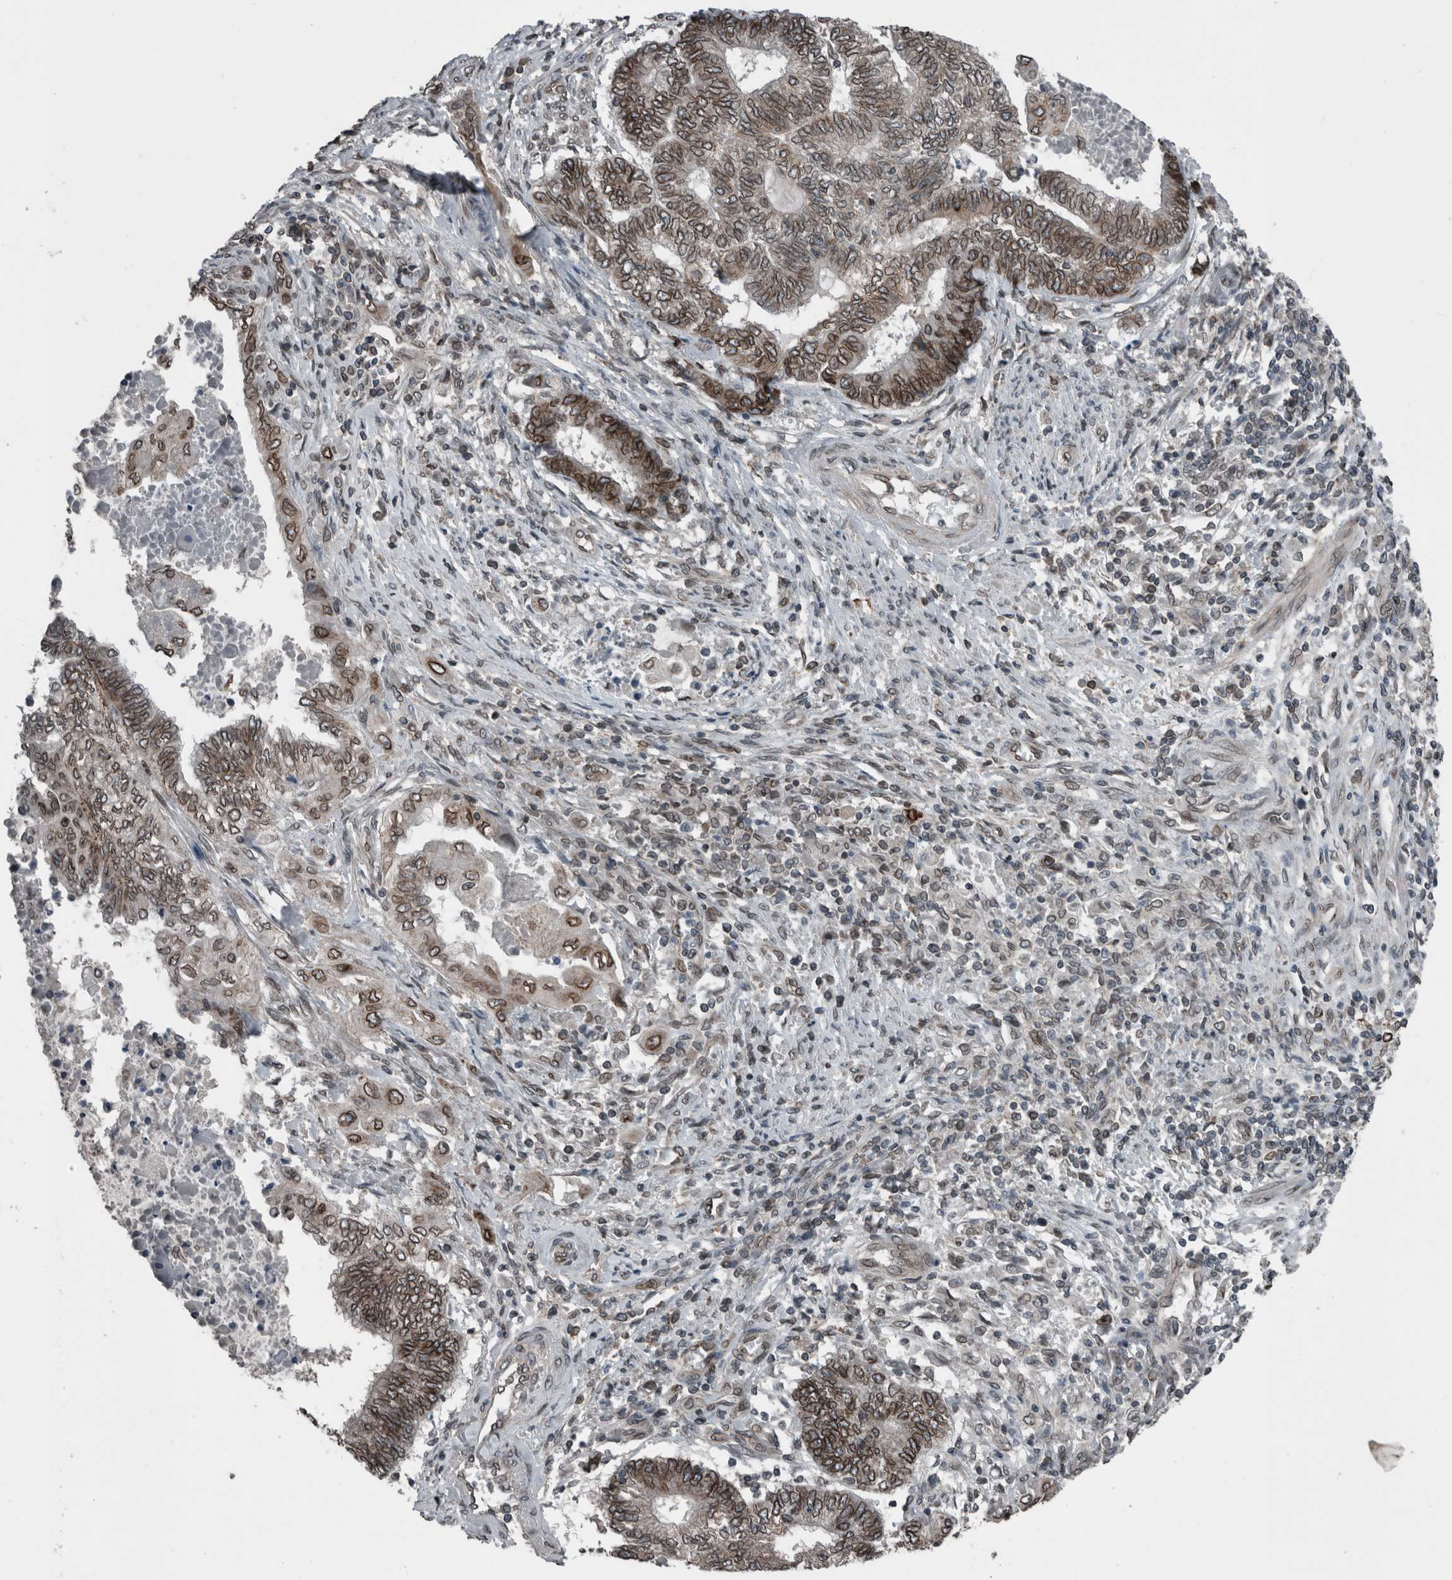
{"staining": {"intensity": "moderate", "quantity": ">75%", "location": "cytoplasmic/membranous,nuclear"}, "tissue": "endometrial cancer", "cell_type": "Tumor cells", "image_type": "cancer", "snomed": [{"axis": "morphology", "description": "Adenocarcinoma, NOS"}, {"axis": "topography", "description": "Uterus"}, {"axis": "topography", "description": "Endometrium"}], "caption": "Moderate cytoplasmic/membranous and nuclear positivity for a protein is appreciated in approximately >75% of tumor cells of adenocarcinoma (endometrial) using IHC.", "gene": "RANBP2", "patient": {"sex": "female", "age": 70}}